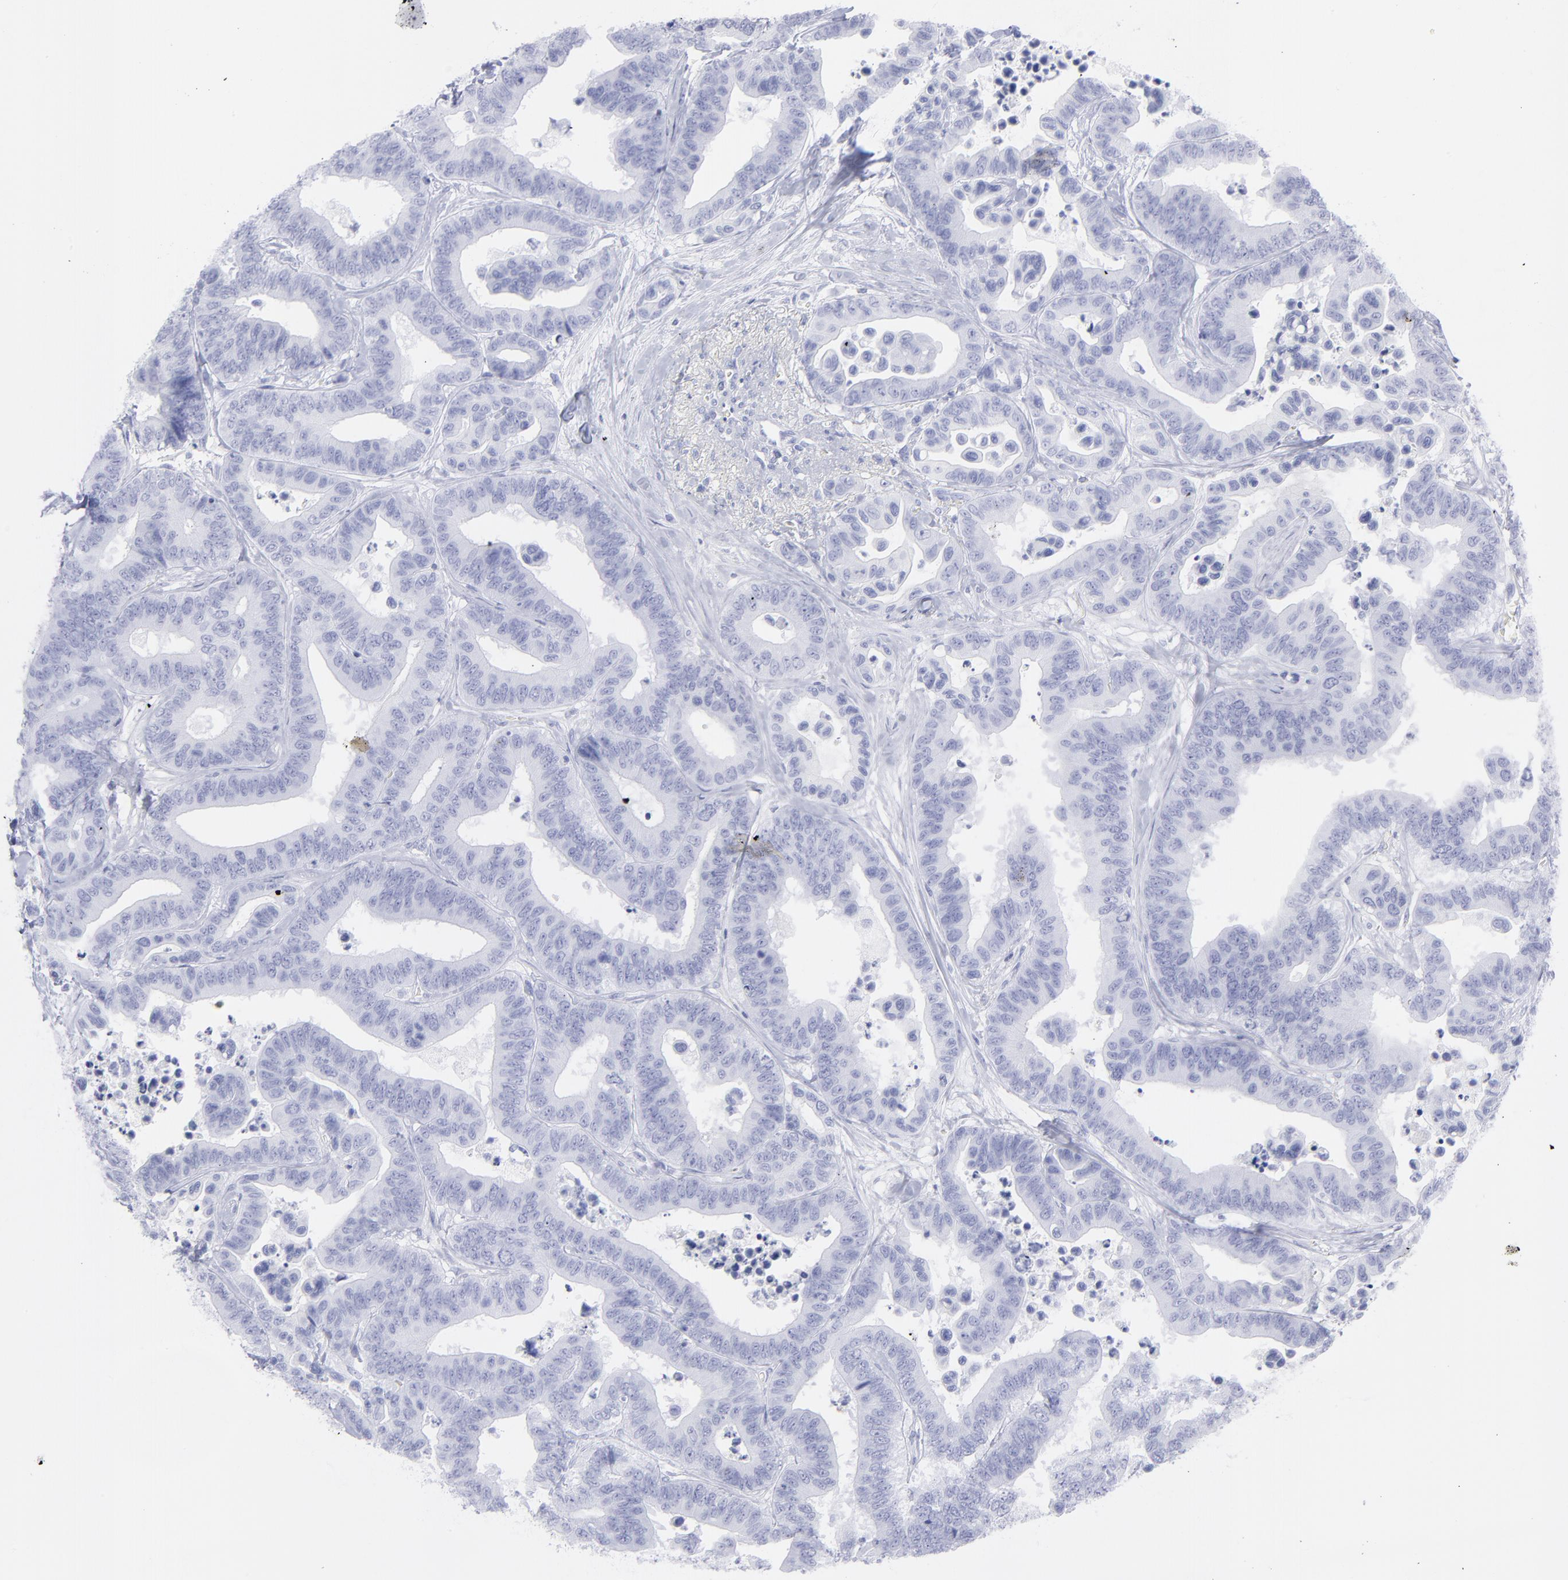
{"staining": {"intensity": "negative", "quantity": "none", "location": "none"}, "tissue": "colorectal cancer", "cell_type": "Tumor cells", "image_type": "cancer", "snomed": [{"axis": "morphology", "description": "Adenocarcinoma, NOS"}, {"axis": "topography", "description": "Colon"}], "caption": "An image of colorectal cancer stained for a protein shows no brown staining in tumor cells.", "gene": "F13B", "patient": {"sex": "male", "age": 82}}